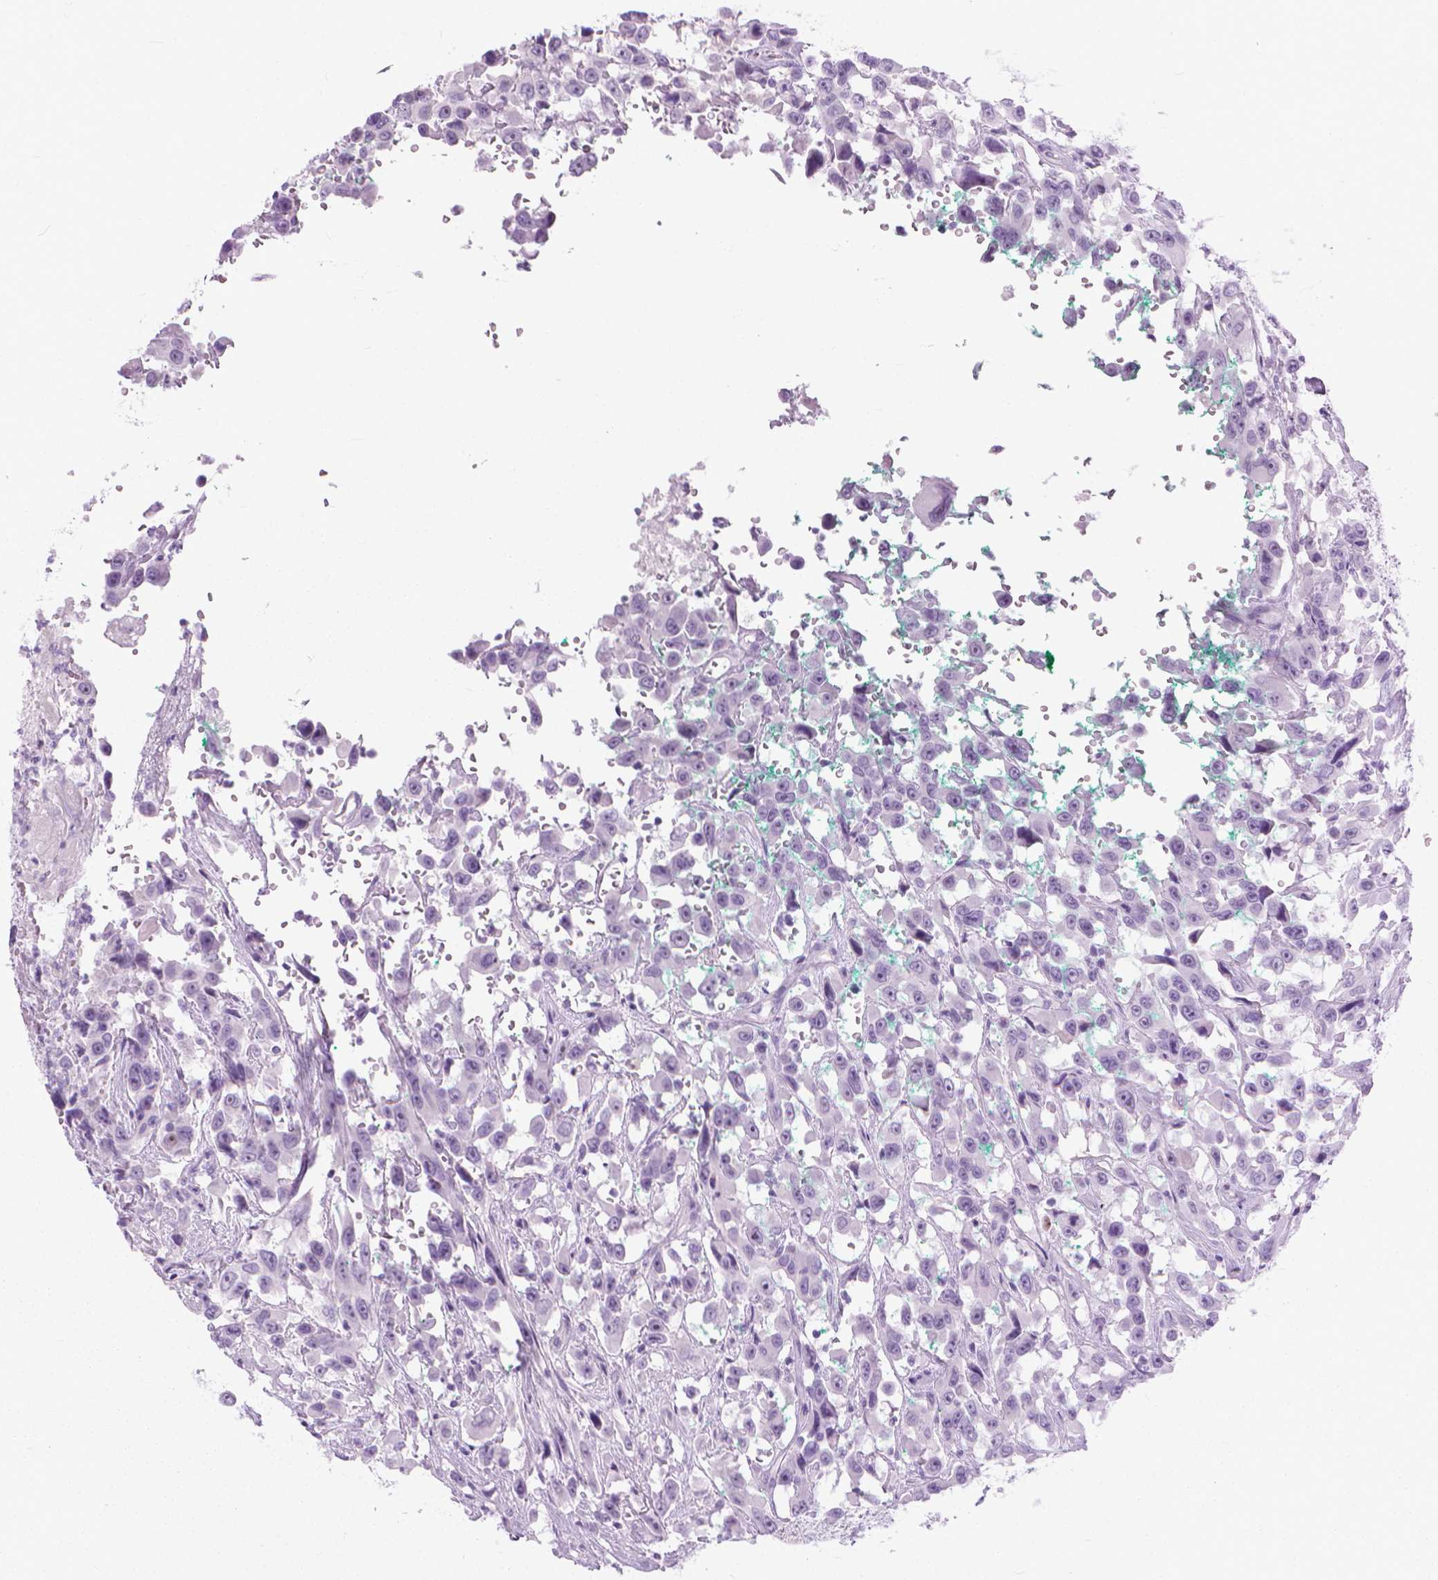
{"staining": {"intensity": "negative", "quantity": "none", "location": "none"}, "tissue": "urothelial cancer", "cell_type": "Tumor cells", "image_type": "cancer", "snomed": [{"axis": "morphology", "description": "Urothelial carcinoma, High grade"}, {"axis": "topography", "description": "Urinary bladder"}], "caption": "Protein analysis of urothelial cancer demonstrates no significant expression in tumor cells.", "gene": "HTR2B", "patient": {"sex": "male", "age": 53}}